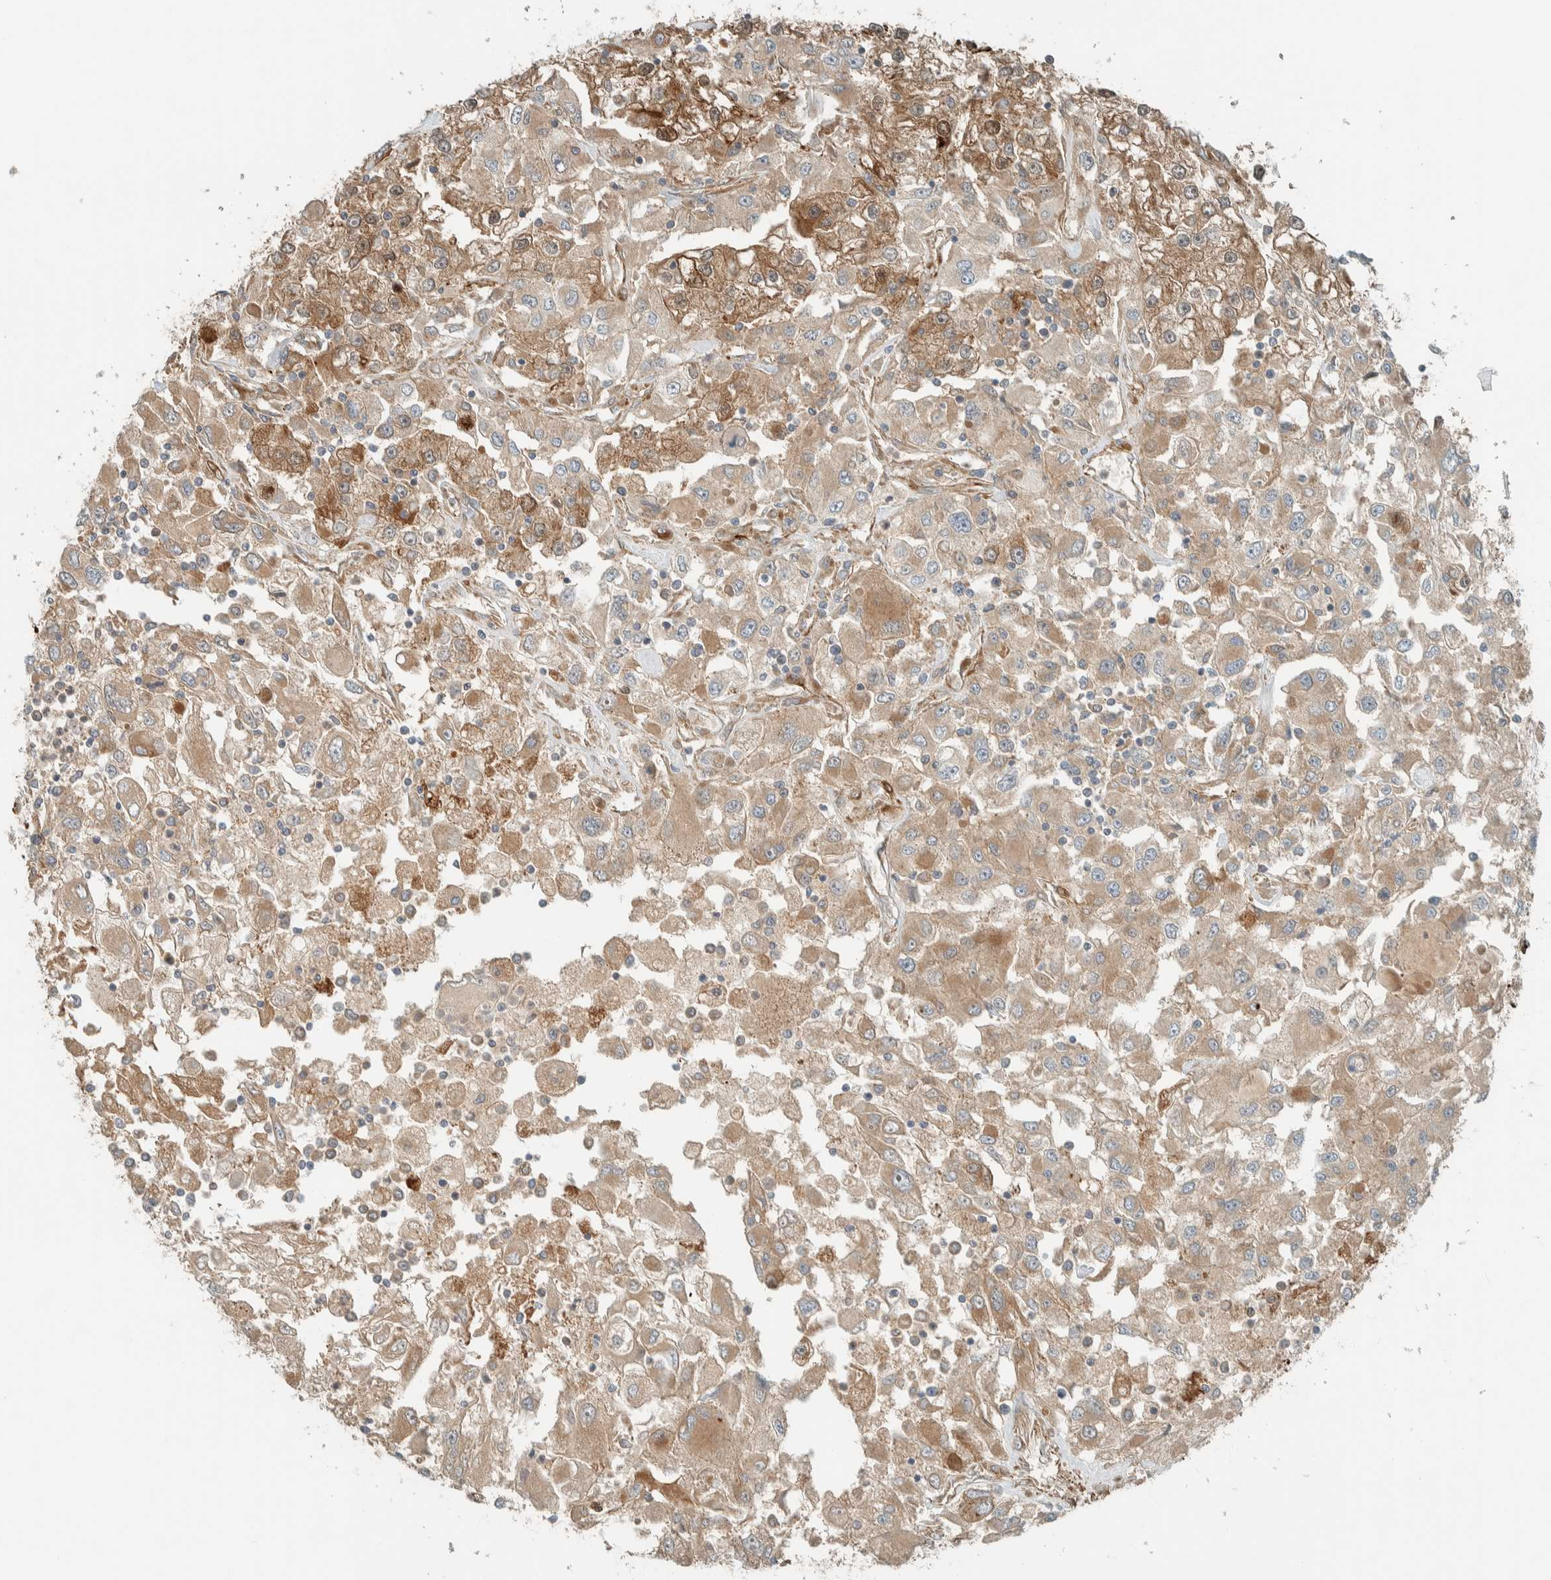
{"staining": {"intensity": "moderate", "quantity": "25%-75%", "location": "cytoplasmic/membranous"}, "tissue": "renal cancer", "cell_type": "Tumor cells", "image_type": "cancer", "snomed": [{"axis": "morphology", "description": "Adenocarcinoma, NOS"}, {"axis": "topography", "description": "Kidney"}], "caption": "Protein positivity by immunohistochemistry (IHC) shows moderate cytoplasmic/membranous positivity in approximately 25%-75% of tumor cells in adenocarcinoma (renal). Using DAB (brown) and hematoxylin (blue) stains, captured at high magnification using brightfield microscopy.", "gene": "EXOC7", "patient": {"sex": "female", "age": 52}}